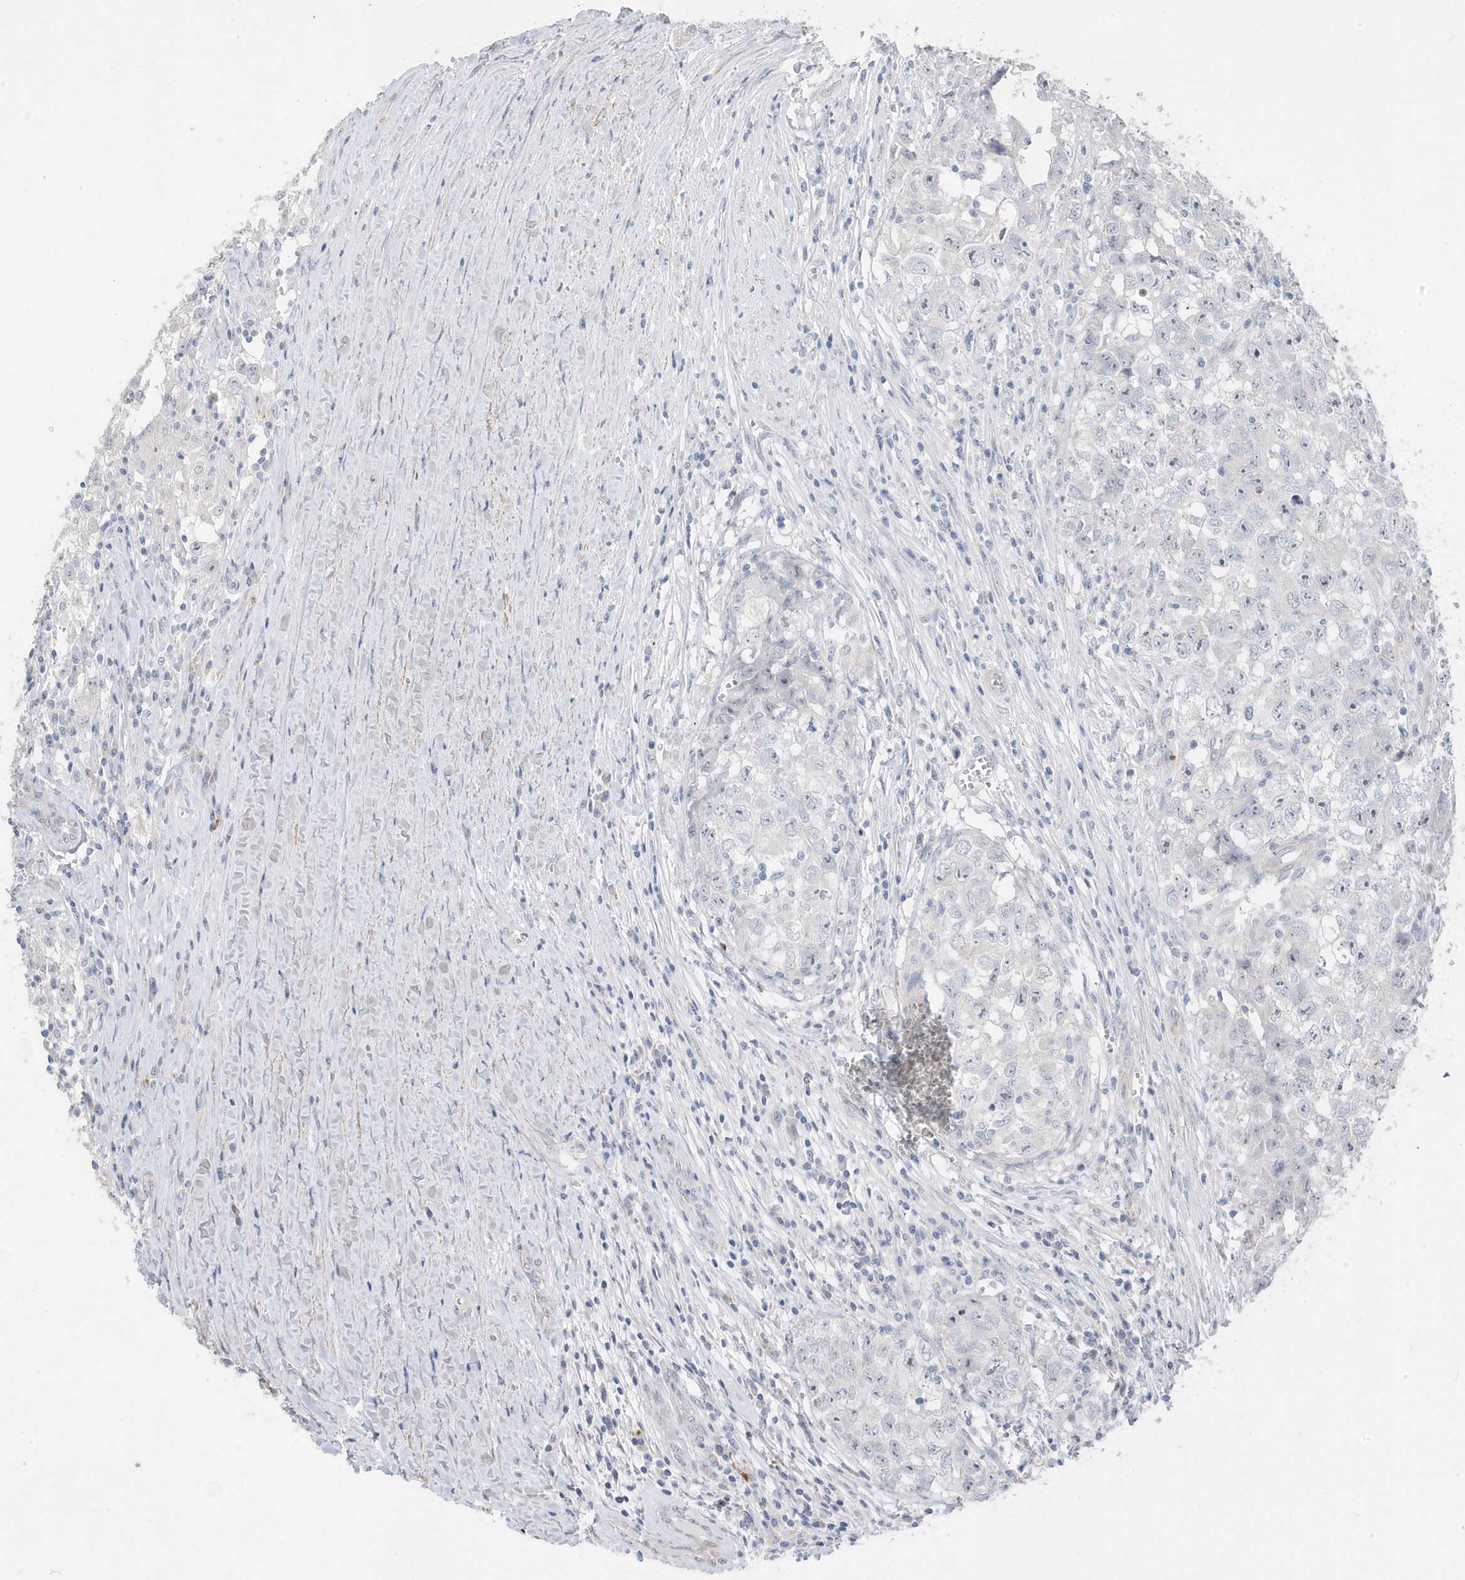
{"staining": {"intensity": "negative", "quantity": "none", "location": "none"}, "tissue": "testis cancer", "cell_type": "Tumor cells", "image_type": "cancer", "snomed": [{"axis": "morphology", "description": "Seminoma, NOS"}, {"axis": "morphology", "description": "Carcinoma, Embryonal, NOS"}, {"axis": "topography", "description": "Testis"}], "caption": "Immunohistochemistry of embryonal carcinoma (testis) reveals no expression in tumor cells.", "gene": "GTPBP6", "patient": {"sex": "male", "age": 43}}